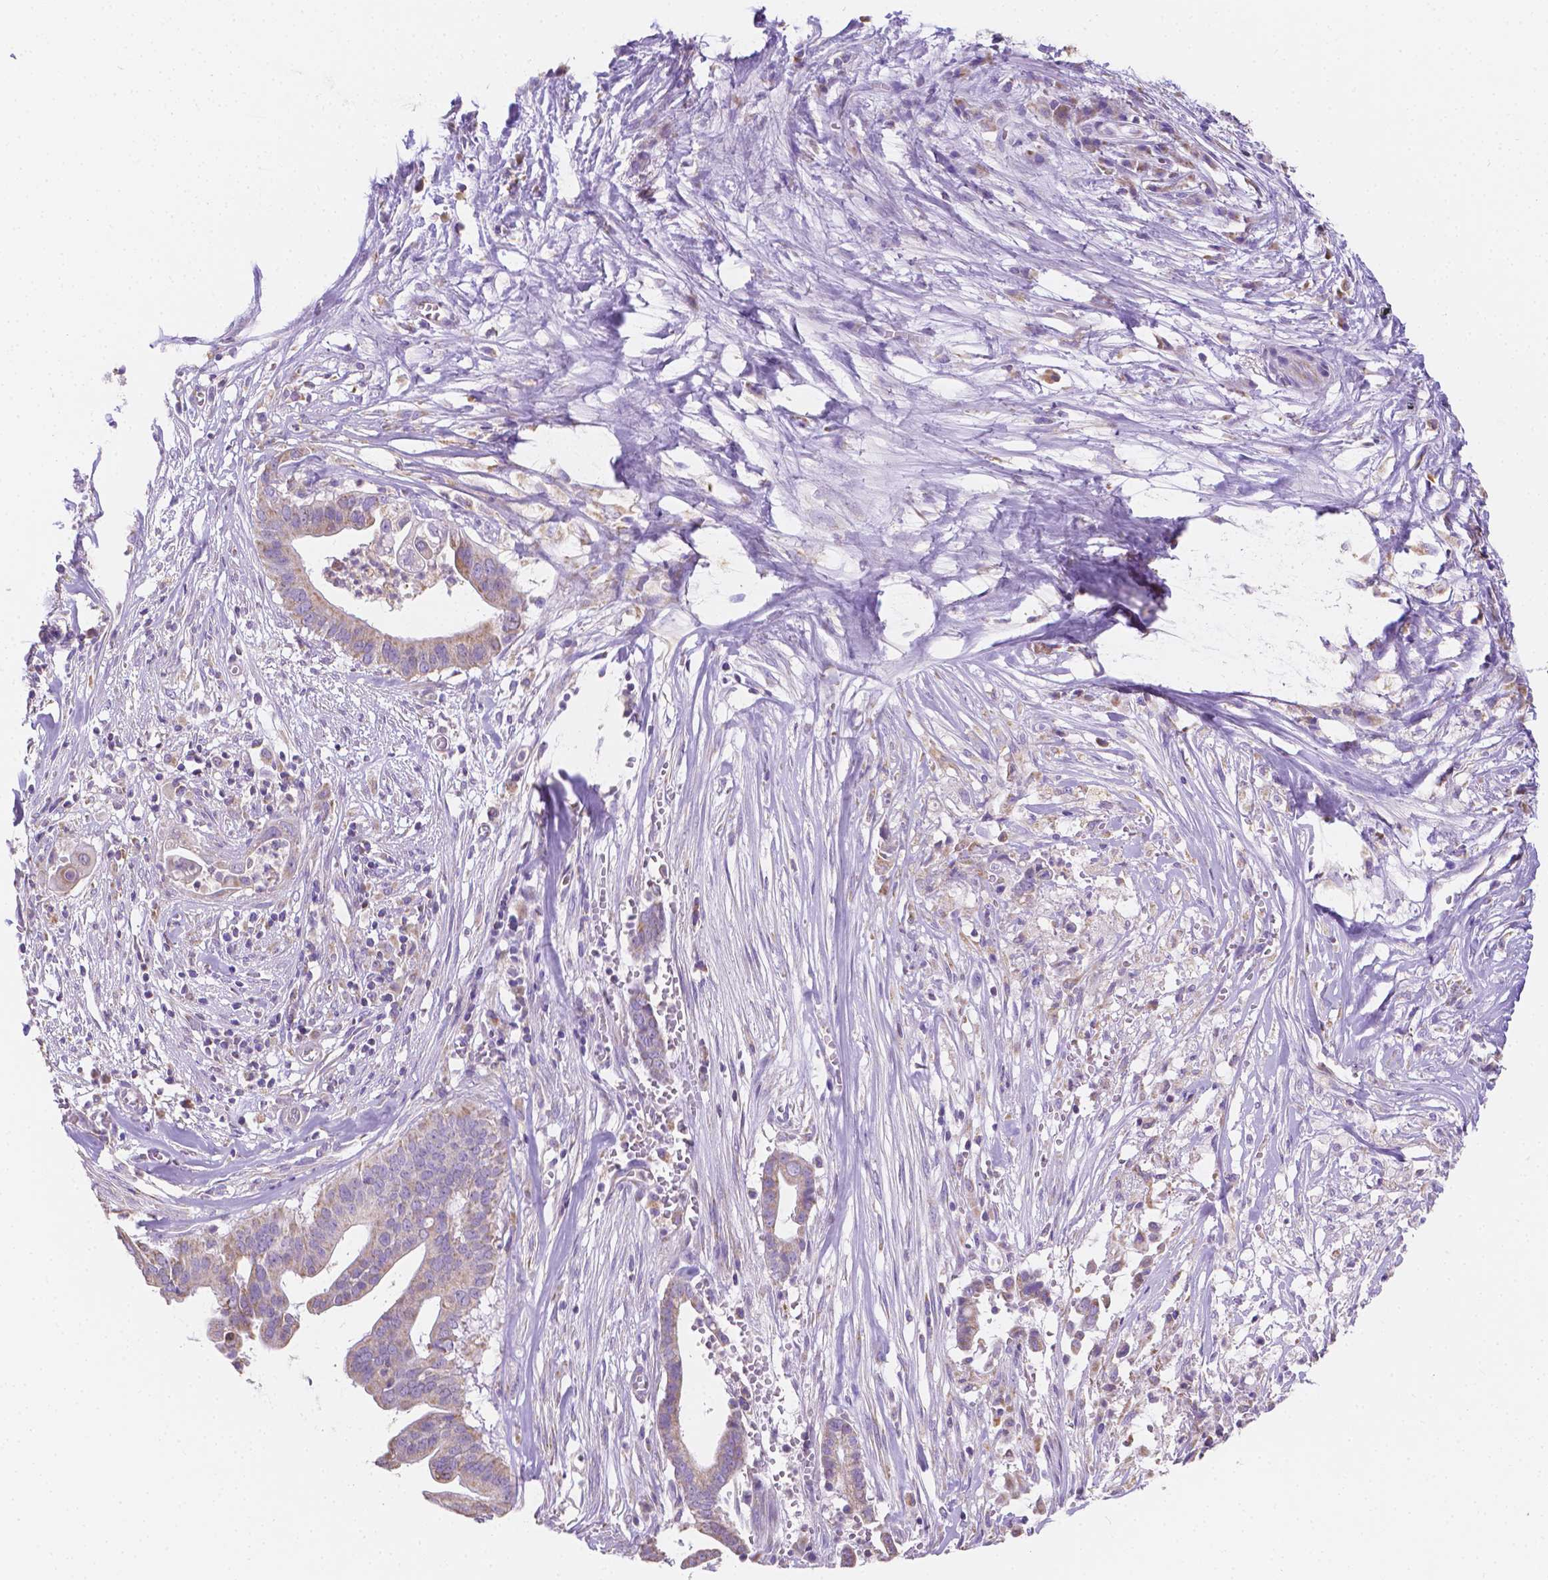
{"staining": {"intensity": "weak", "quantity": "<25%", "location": "cytoplasmic/membranous"}, "tissue": "pancreatic cancer", "cell_type": "Tumor cells", "image_type": "cancer", "snomed": [{"axis": "morphology", "description": "Adenocarcinoma, NOS"}, {"axis": "topography", "description": "Pancreas"}], "caption": "The micrograph reveals no staining of tumor cells in pancreatic cancer (adenocarcinoma).", "gene": "TMEM130", "patient": {"sex": "male", "age": 61}}